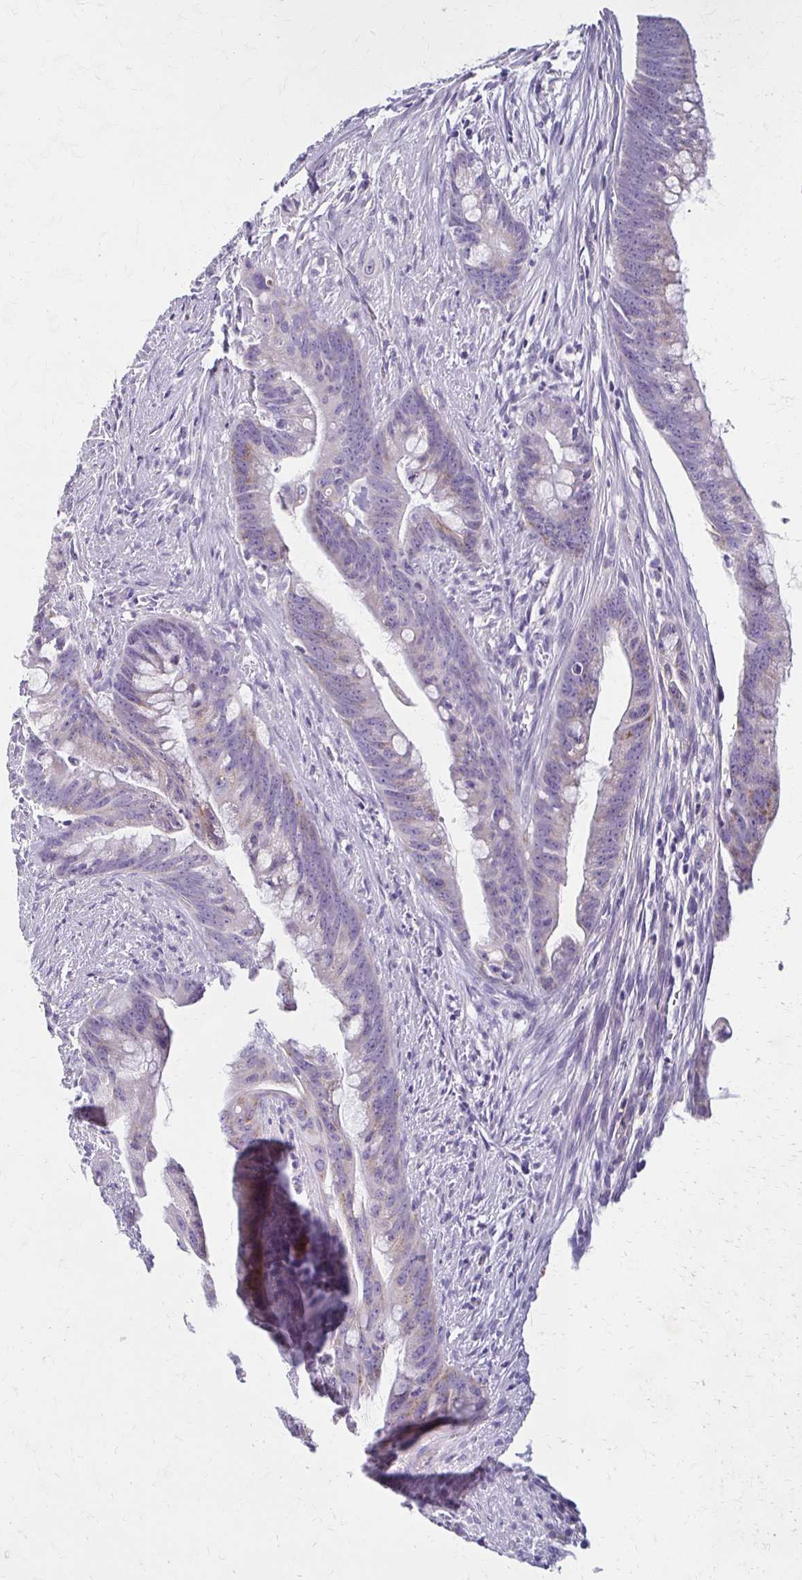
{"staining": {"intensity": "weak", "quantity": "<25%", "location": "cytoplasmic/membranous"}, "tissue": "colorectal cancer", "cell_type": "Tumor cells", "image_type": "cancer", "snomed": [{"axis": "morphology", "description": "Adenocarcinoma, NOS"}, {"axis": "topography", "description": "Colon"}], "caption": "Immunohistochemical staining of colorectal cancer (adenocarcinoma) displays no significant staining in tumor cells. The staining is performed using DAB (3,3'-diaminobenzidine) brown chromogen with nuclei counter-stained in using hematoxylin.", "gene": "BBS12", "patient": {"sex": "male", "age": 62}}